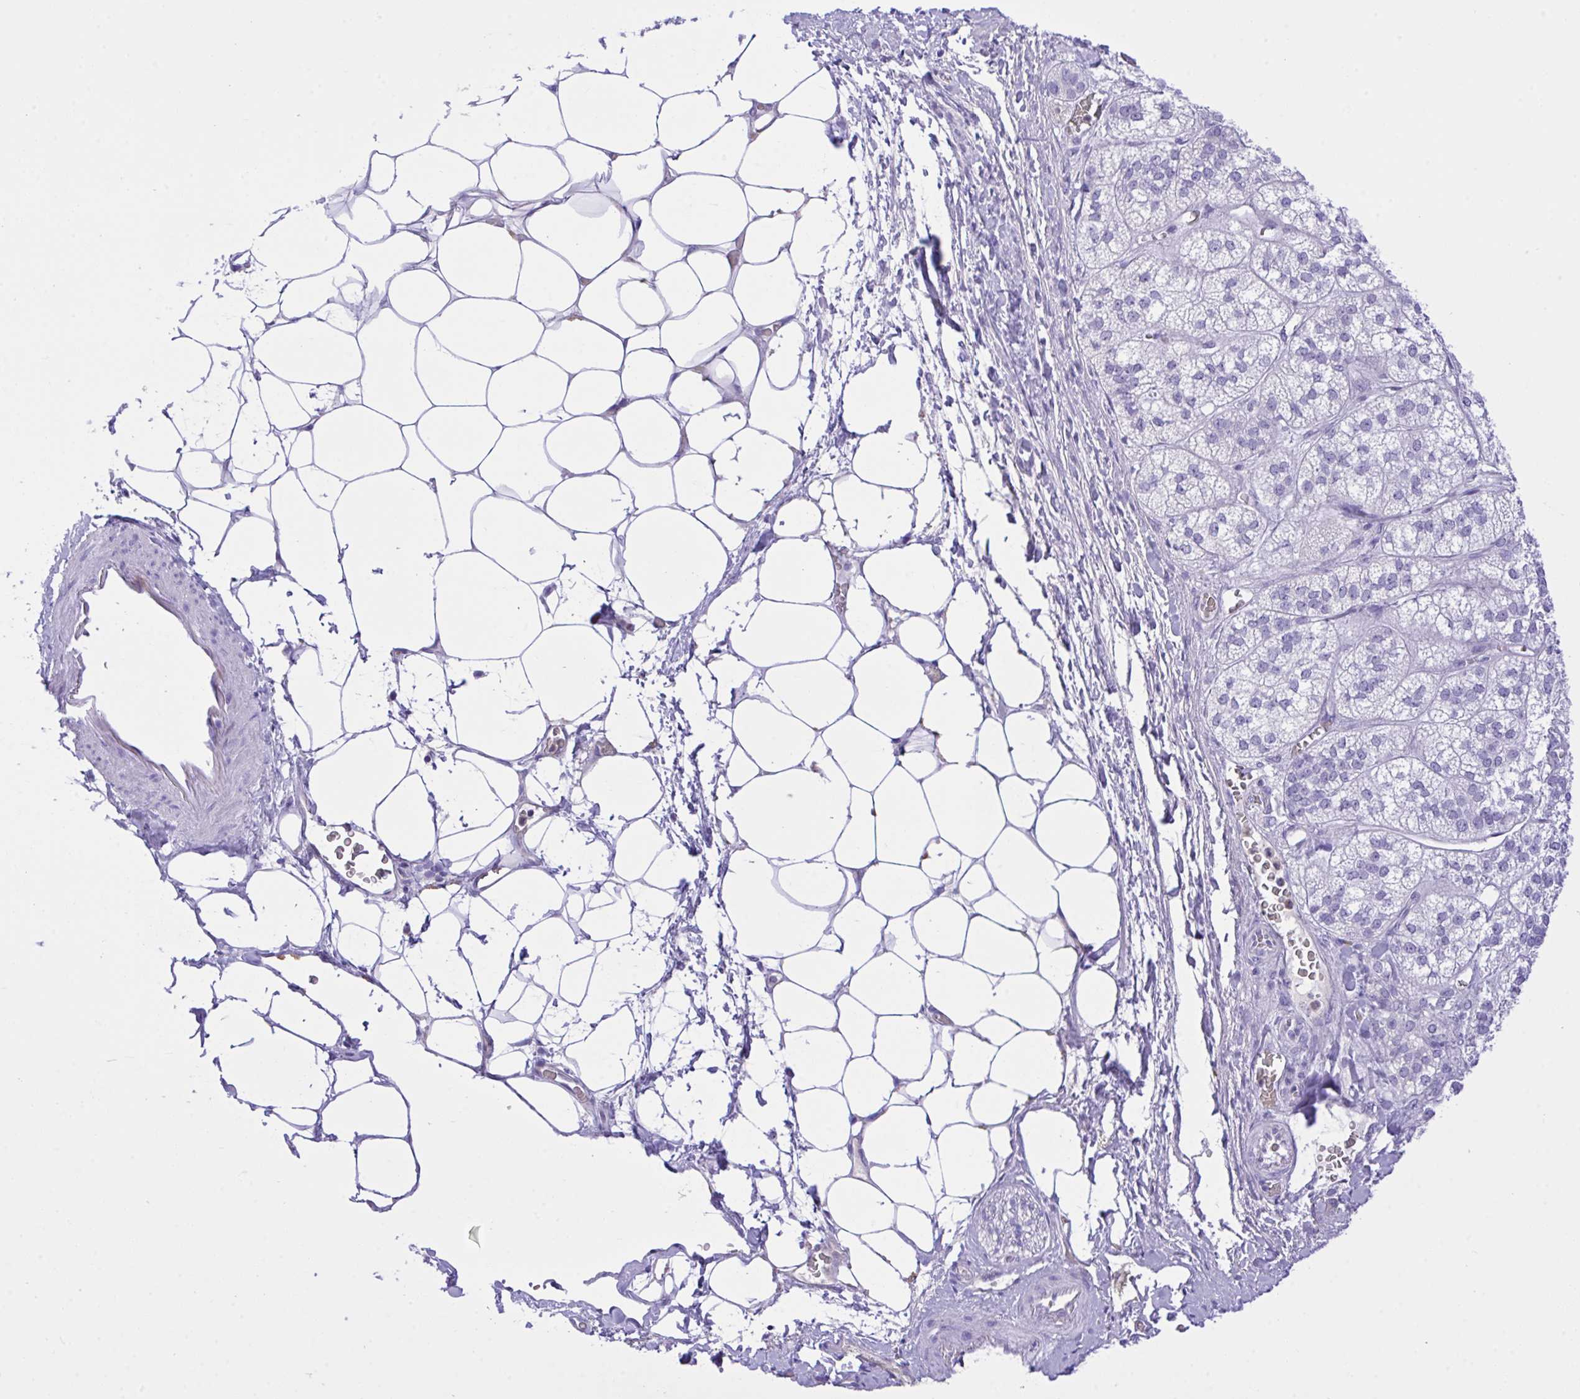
{"staining": {"intensity": "weak", "quantity": "<25%", "location": "cytoplasmic/membranous"}, "tissue": "adrenal gland", "cell_type": "Glandular cells", "image_type": "normal", "snomed": [{"axis": "morphology", "description": "Normal tissue, NOS"}, {"axis": "topography", "description": "Adrenal gland"}], "caption": "This is a histopathology image of IHC staining of benign adrenal gland, which shows no positivity in glandular cells.", "gene": "ZNF221", "patient": {"sex": "female", "age": 60}}